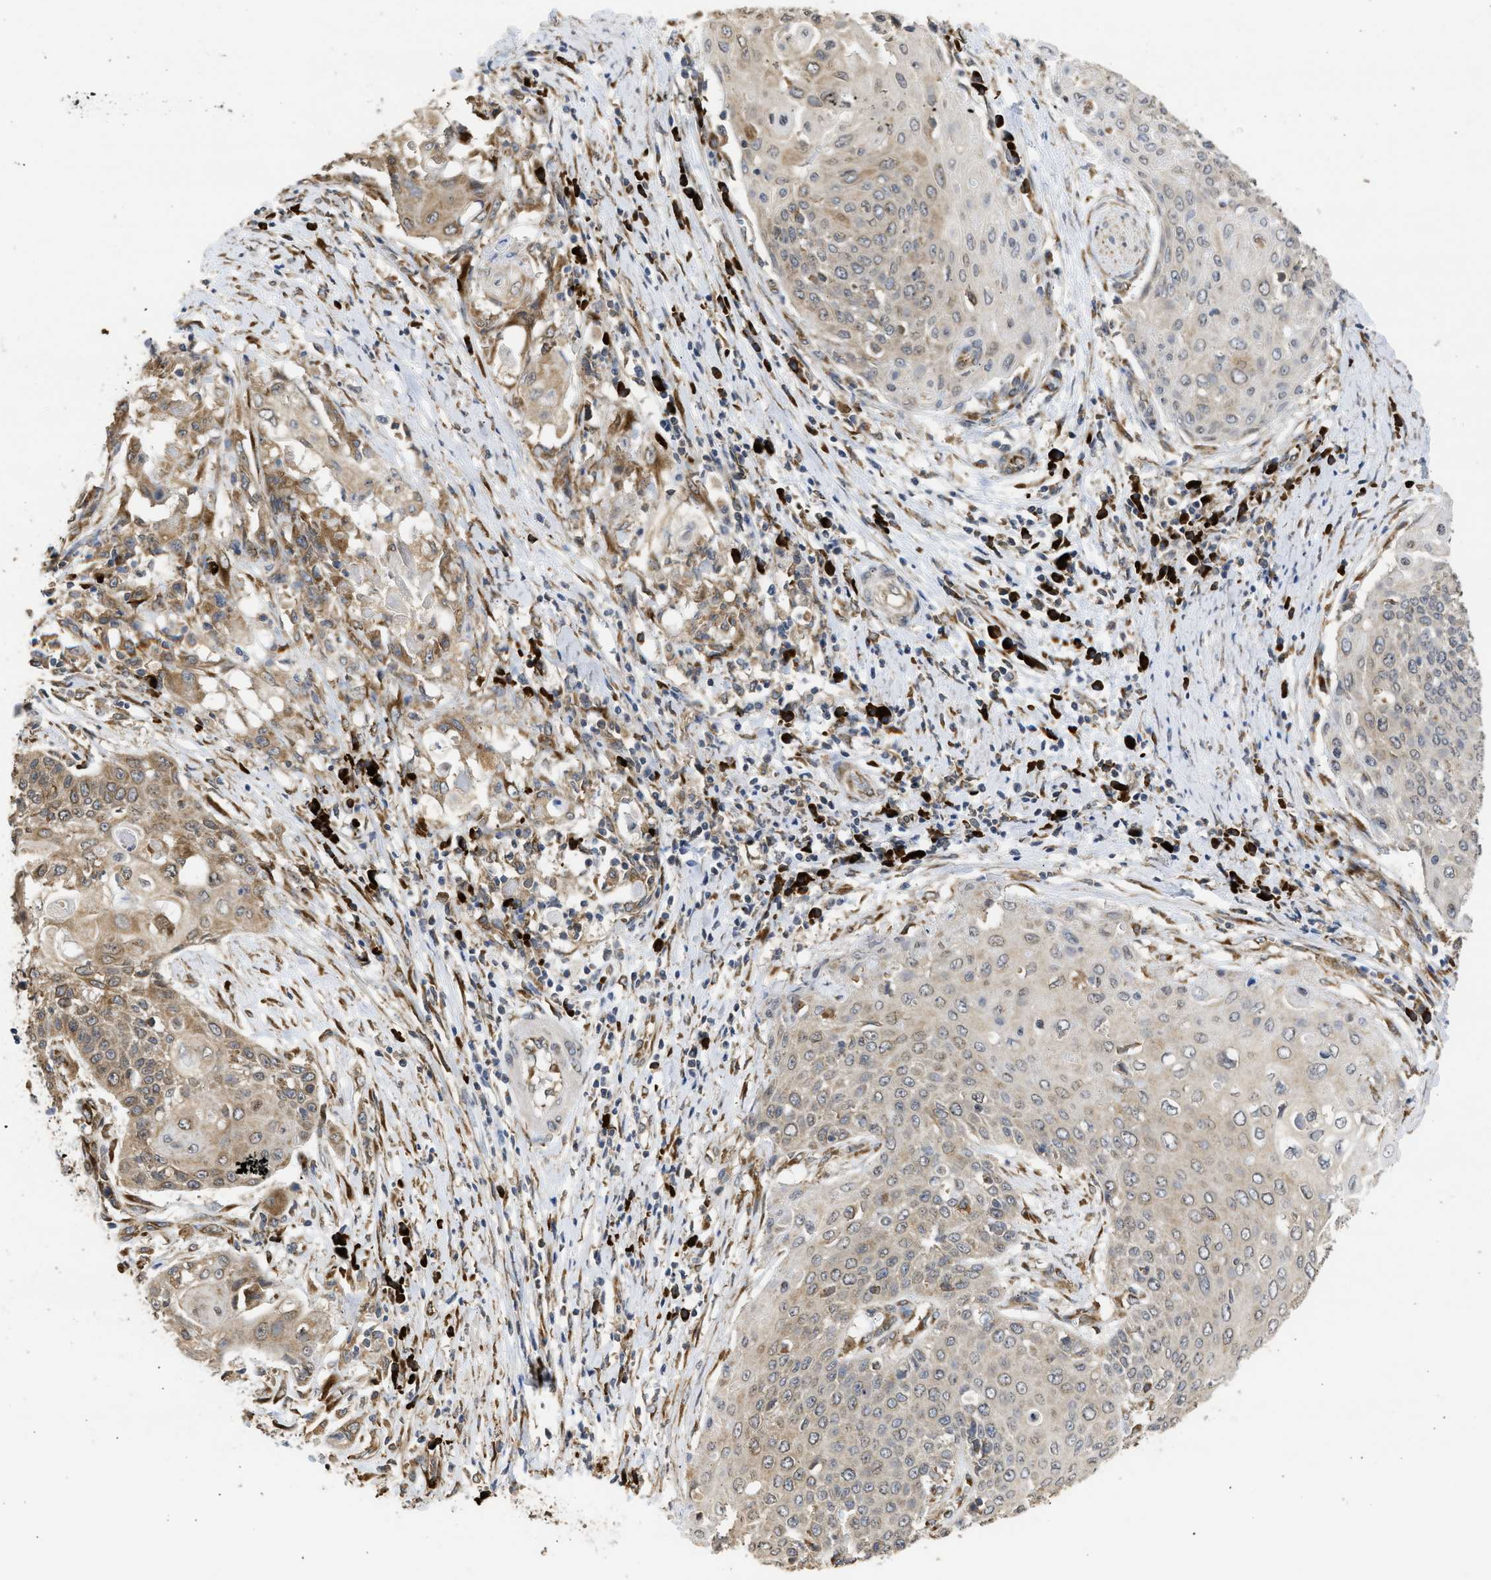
{"staining": {"intensity": "moderate", "quantity": "<25%", "location": "cytoplasmic/membranous,nuclear"}, "tissue": "cervical cancer", "cell_type": "Tumor cells", "image_type": "cancer", "snomed": [{"axis": "morphology", "description": "Squamous cell carcinoma, NOS"}, {"axis": "topography", "description": "Cervix"}], "caption": "Immunohistochemistry (DAB (3,3'-diaminobenzidine)) staining of human cervical squamous cell carcinoma displays moderate cytoplasmic/membranous and nuclear protein staining in about <25% of tumor cells.", "gene": "DNAJC1", "patient": {"sex": "female", "age": 39}}